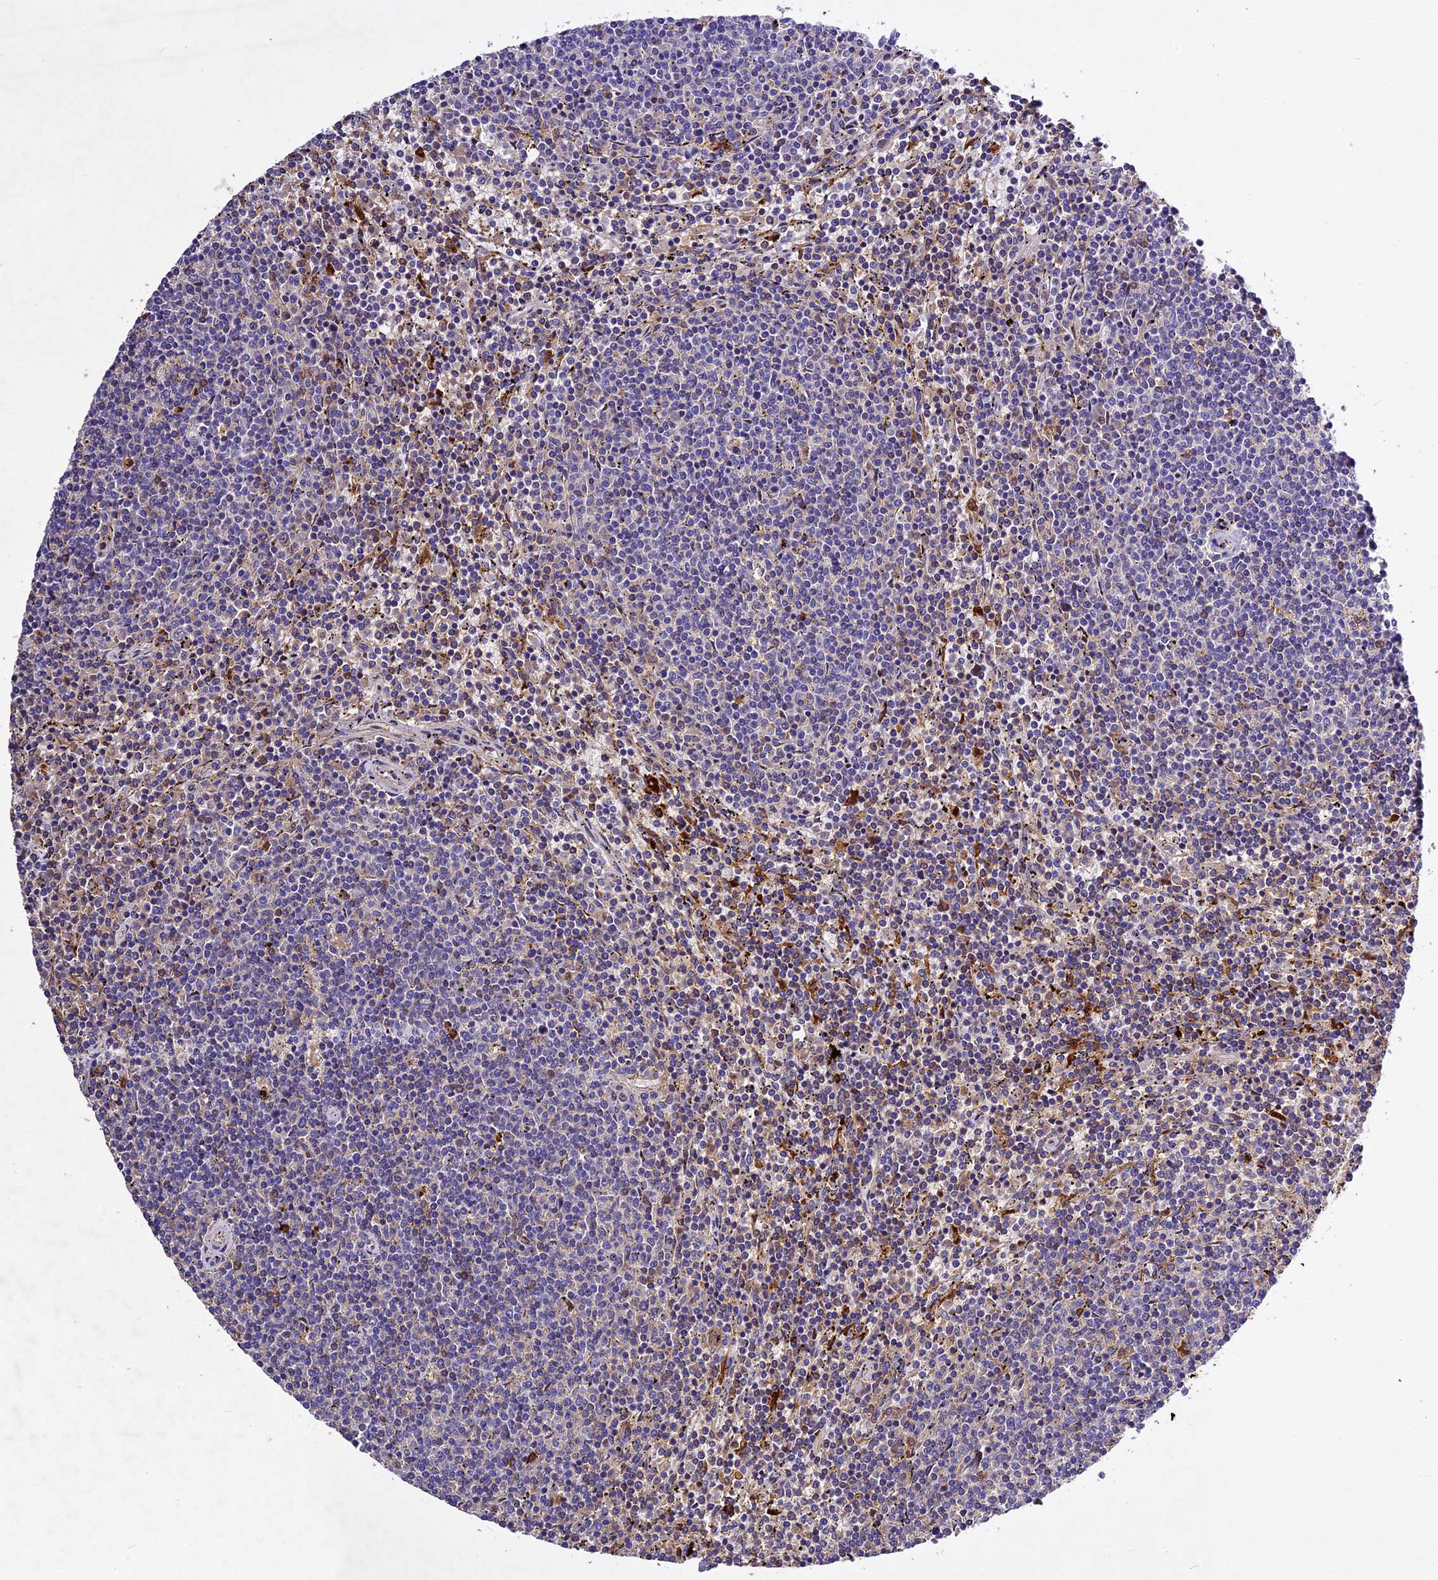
{"staining": {"intensity": "negative", "quantity": "none", "location": "none"}, "tissue": "lymphoma", "cell_type": "Tumor cells", "image_type": "cancer", "snomed": [{"axis": "morphology", "description": "Malignant lymphoma, non-Hodgkin's type, Low grade"}, {"axis": "topography", "description": "Spleen"}], "caption": "Protein analysis of low-grade malignant lymphoma, non-Hodgkin's type demonstrates no significant expression in tumor cells.", "gene": "CILP2", "patient": {"sex": "female", "age": 50}}